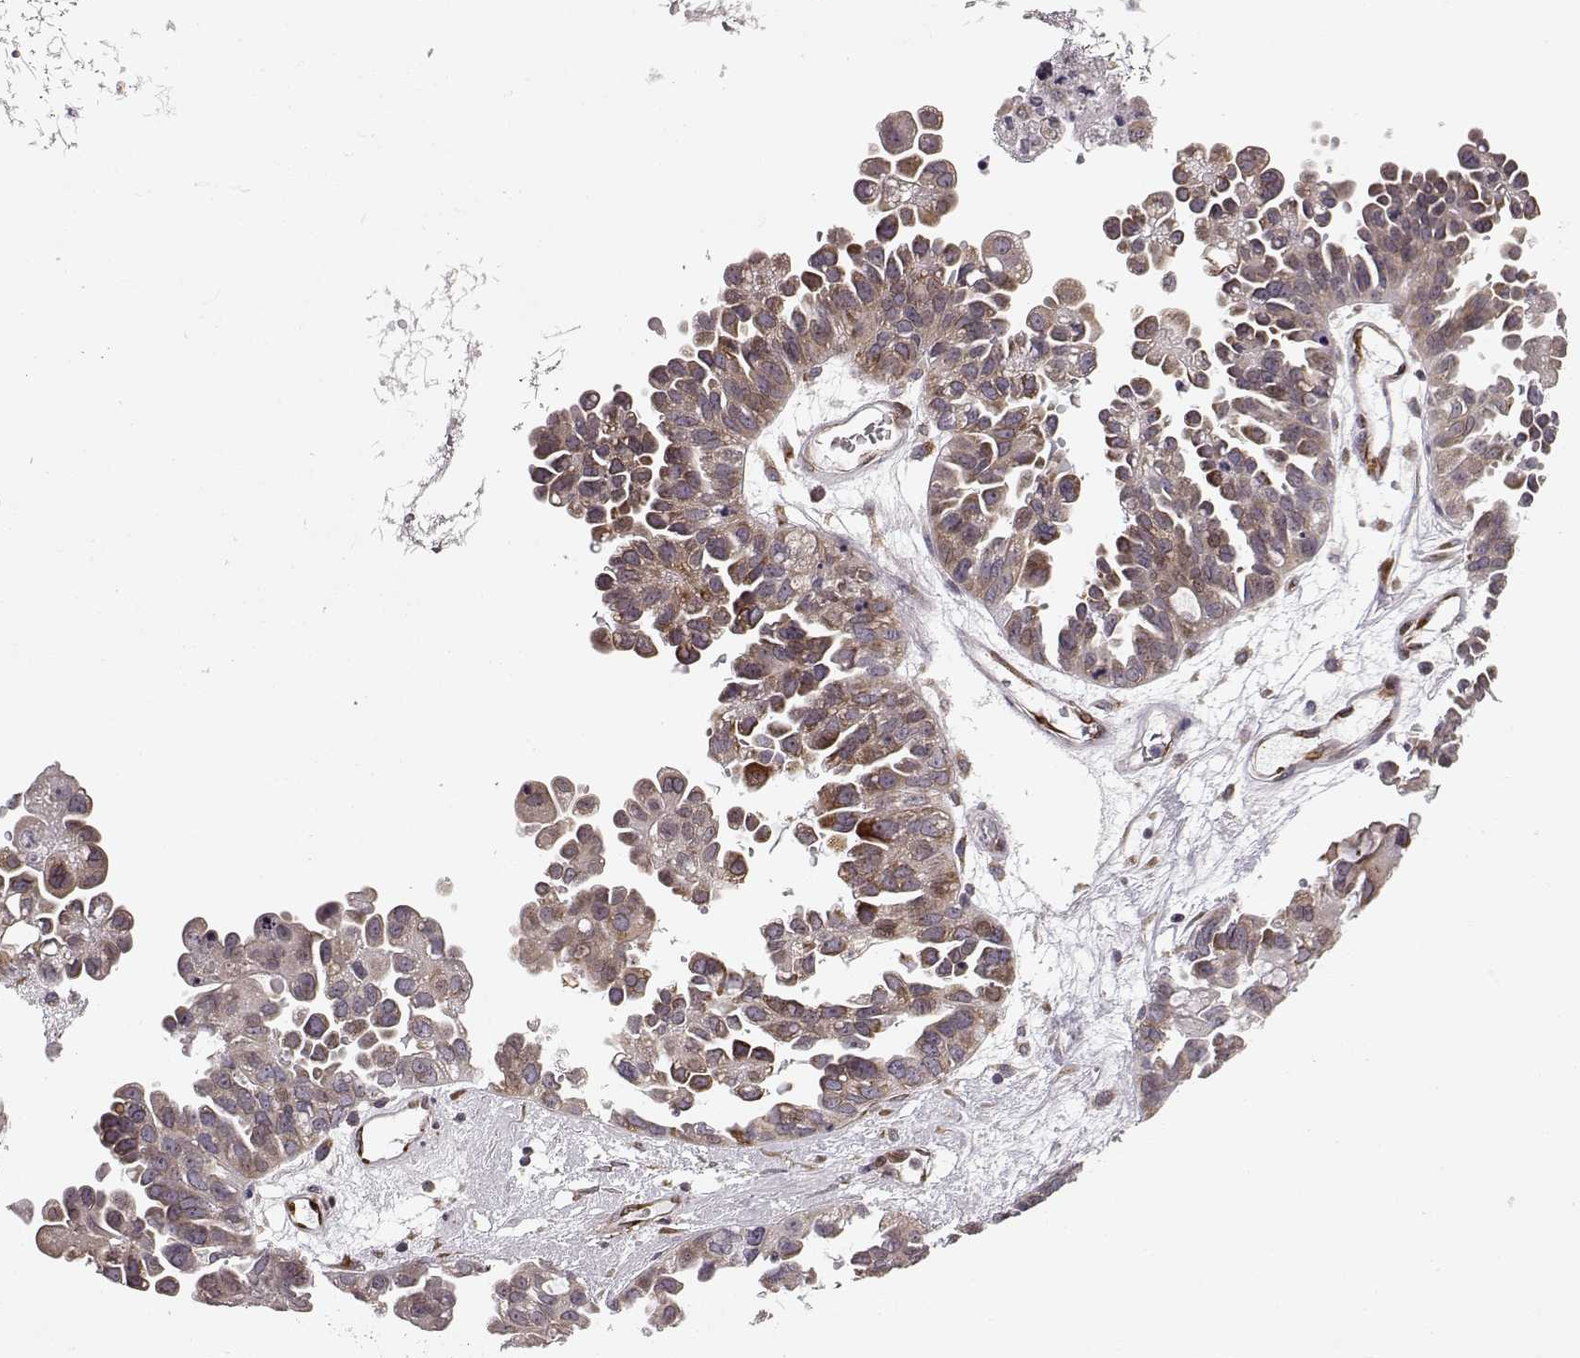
{"staining": {"intensity": "weak", "quantity": "25%-75%", "location": "cytoplasmic/membranous"}, "tissue": "ovarian cancer", "cell_type": "Tumor cells", "image_type": "cancer", "snomed": [{"axis": "morphology", "description": "Cystadenocarcinoma, serous, NOS"}, {"axis": "topography", "description": "Ovary"}], "caption": "A brown stain shows weak cytoplasmic/membranous staining of a protein in human serous cystadenocarcinoma (ovarian) tumor cells.", "gene": "TMEM14A", "patient": {"sex": "female", "age": 53}}